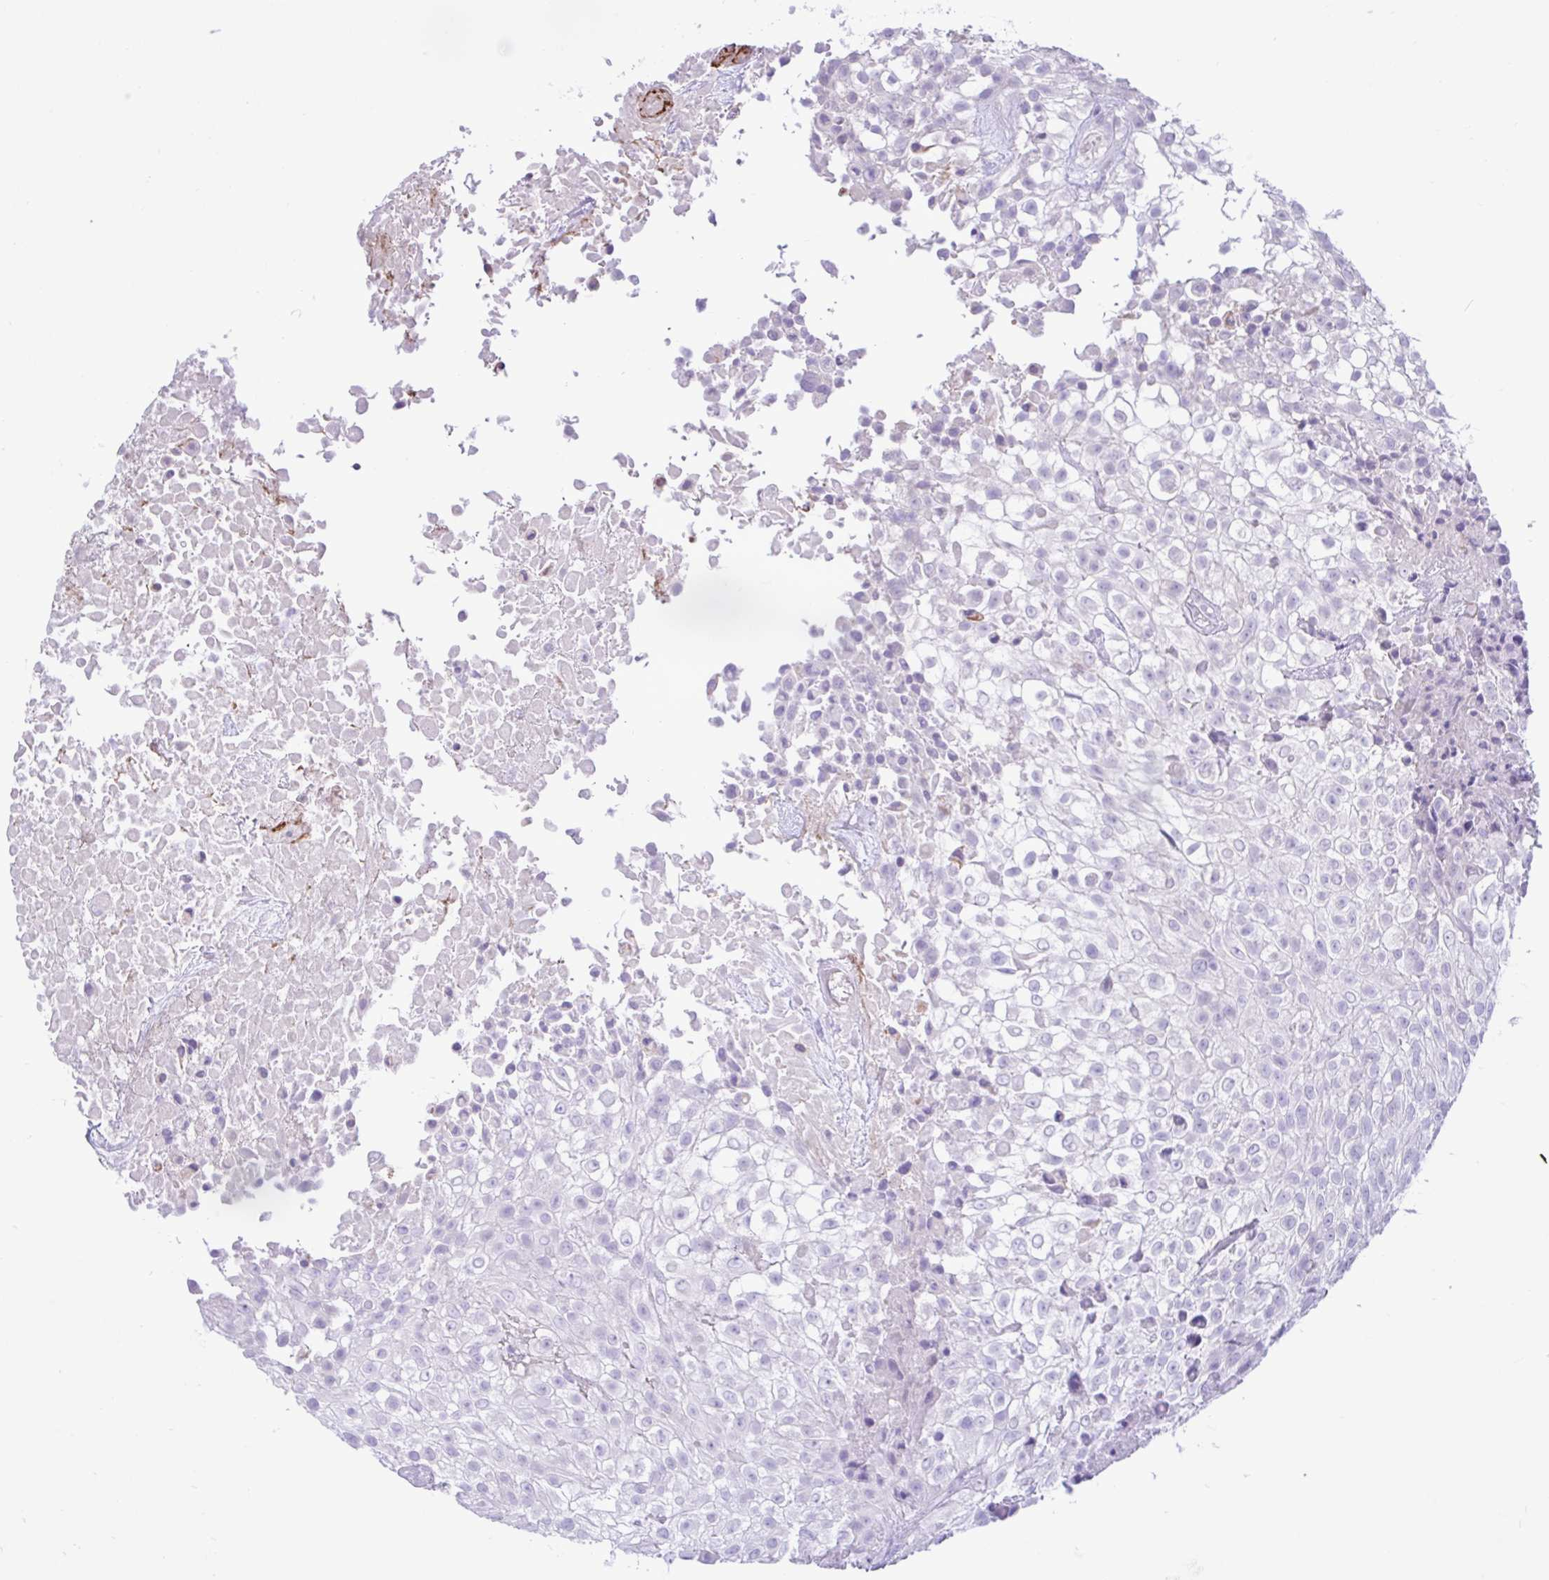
{"staining": {"intensity": "negative", "quantity": "none", "location": "none"}, "tissue": "urothelial cancer", "cell_type": "Tumor cells", "image_type": "cancer", "snomed": [{"axis": "morphology", "description": "Urothelial carcinoma, High grade"}, {"axis": "topography", "description": "Urinary bladder"}], "caption": "Immunohistochemical staining of human urothelial cancer shows no significant positivity in tumor cells.", "gene": "ZNF101", "patient": {"sex": "male", "age": 56}}